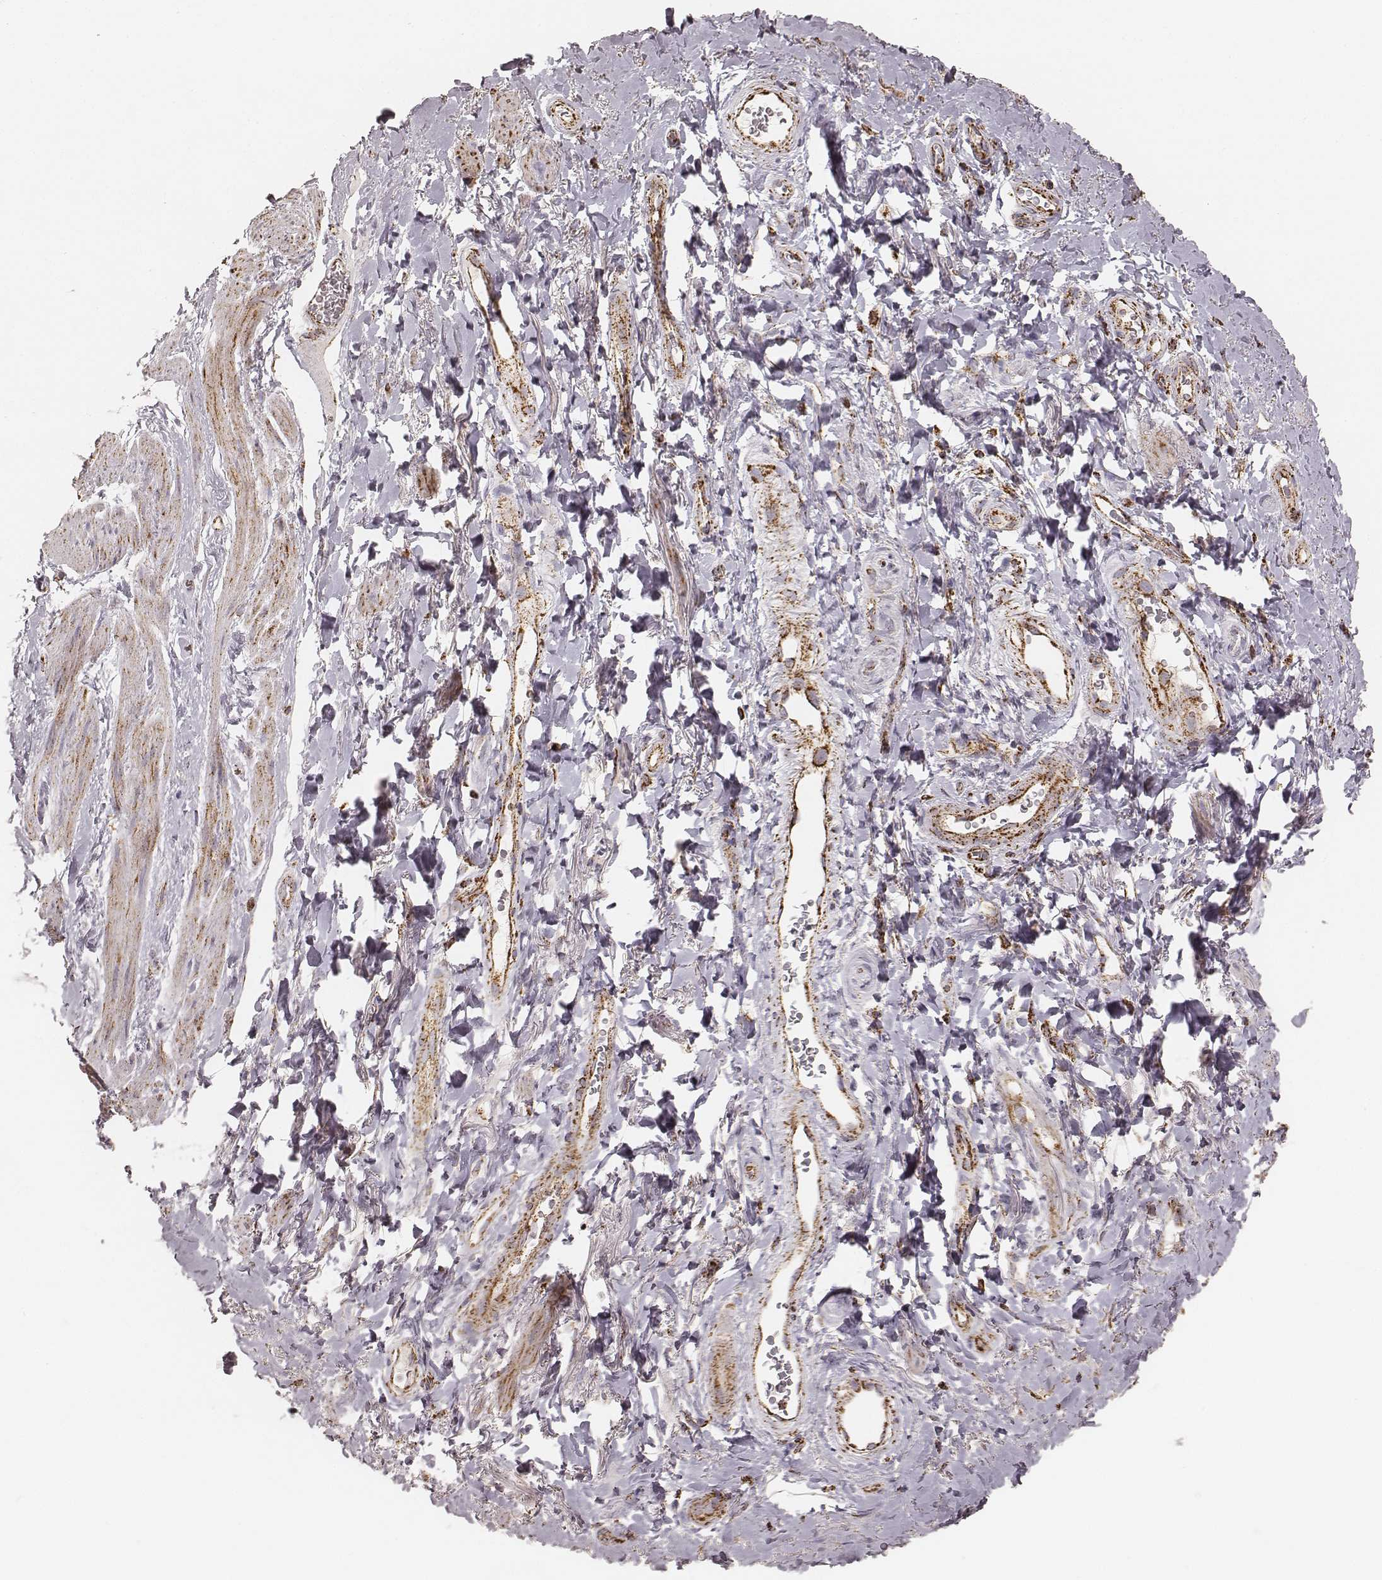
{"staining": {"intensity": "strong", "quantity": ">75%", "location": "cytoplasmic/membranous"}, "tissue": "adipose tissue", "cell_type": "Adipocytes", "image_type": "normal", "snomed": [{"axis": "morphology", "description": "Normal tissue, NOS"}, {"axis": "topography", "description": "Anal"}, {"axis": "topography", "description": "Peripheral nerve tissue"}], "caption": "Immunohistochemical staining of unremarkable adipose tissue exhibits high levels of strong cytoplasmic/membranous staining in approximately >75% of adipocytes.", "gene": "CS", "patient": {"sex": "male", "age": 53}}